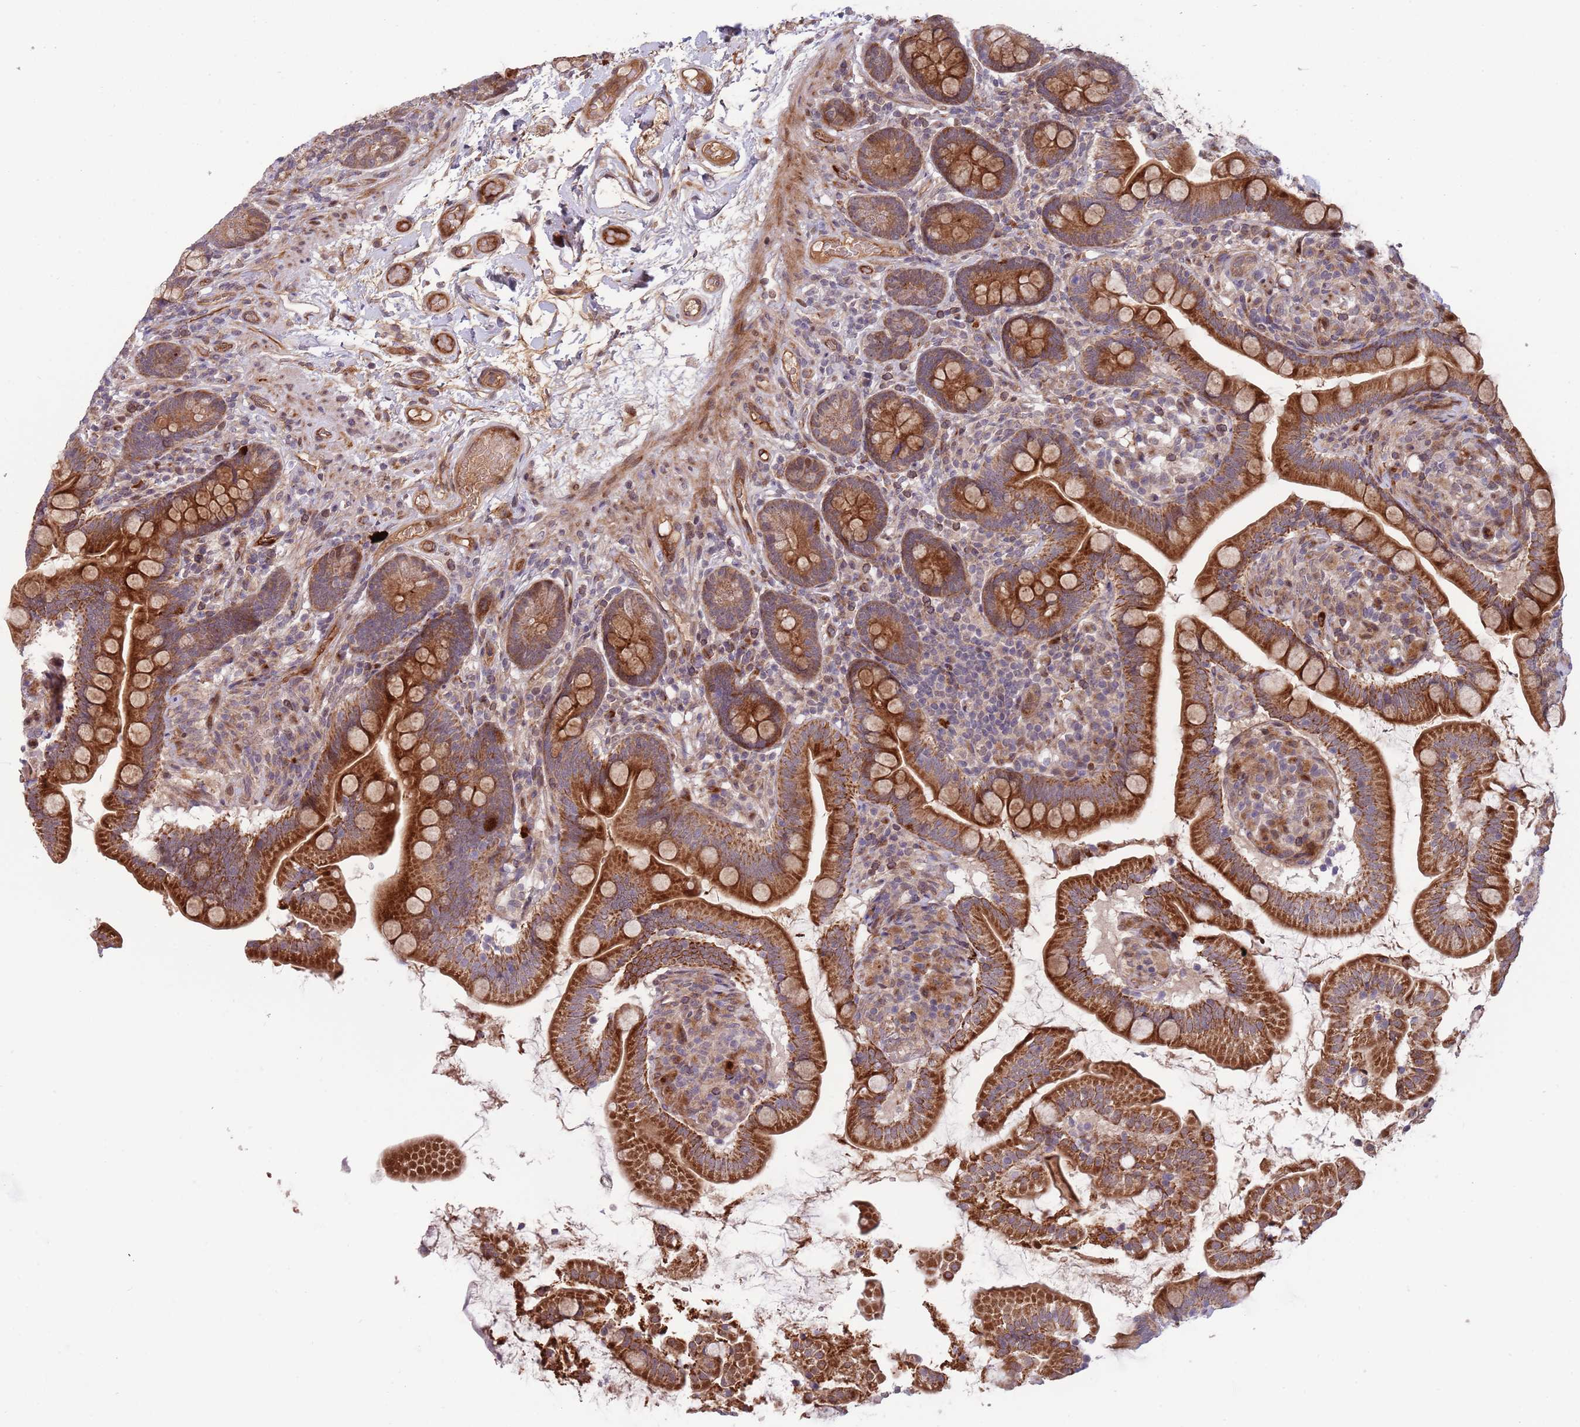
{"staining": {"intensity": "strong", "quantity": ">75%", "location": "cytoplasmic/membranous"}, "tissue": "small intestine", "cell_type": "Glandular cells", "image_type": "normal", "snomed": [{"axis": "morphology", "description": "Normal tissue, NOS"}, {"axis": "topography", "description": "Small intestine"}], "caption": "This is an image of immunohistochemistry (IHC) staining of benign small intestine, which shows strong staining in the cytoplasmic/membranous of glandular cells.", "gene": "NT5DC4", "patient": {"sex": "female", "age": 64}}